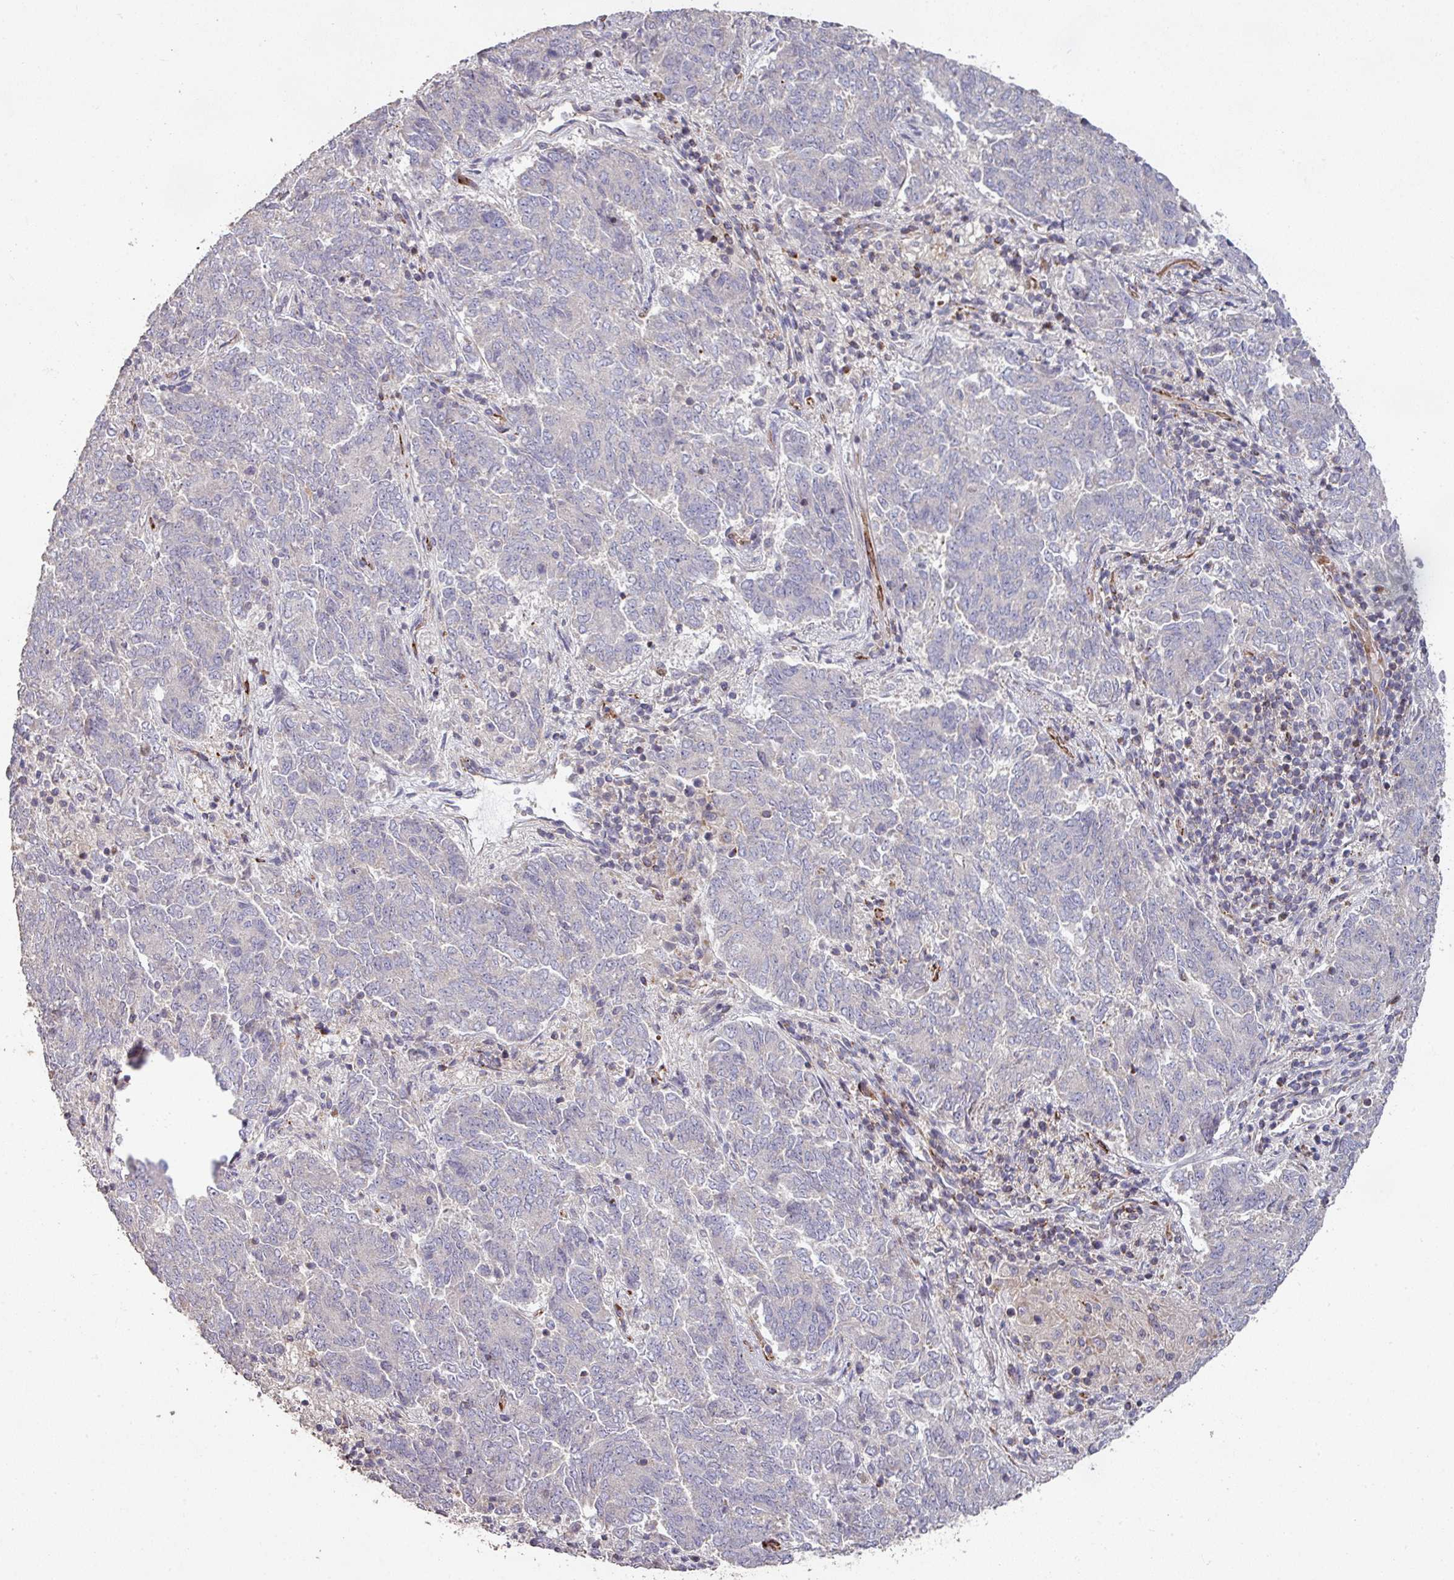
{"staining": {"intensity": "negative", "quantity": "none", "location": "none"}, "tissue": "endometrial cancer", "cell_type": "Tumor cells", "image_type": "cancer", "snomed": [{"axis": "morphology", "description": "Adenocarcinoma, NOS"}, {"axis": "topography", "description": "Endometrium"}], "caption": "The immunohistochemistry image has no significant expression in tumor cells of adenocarcinoma (endometrial) tissue. The staining was performed using DAB to visualize the protein expression in brown, while the nuclei were stained in blue with hematoxylin (Magnification: 20x).", "gene": "RPL23A", "patient": {"sex": "female", "age": 80}}